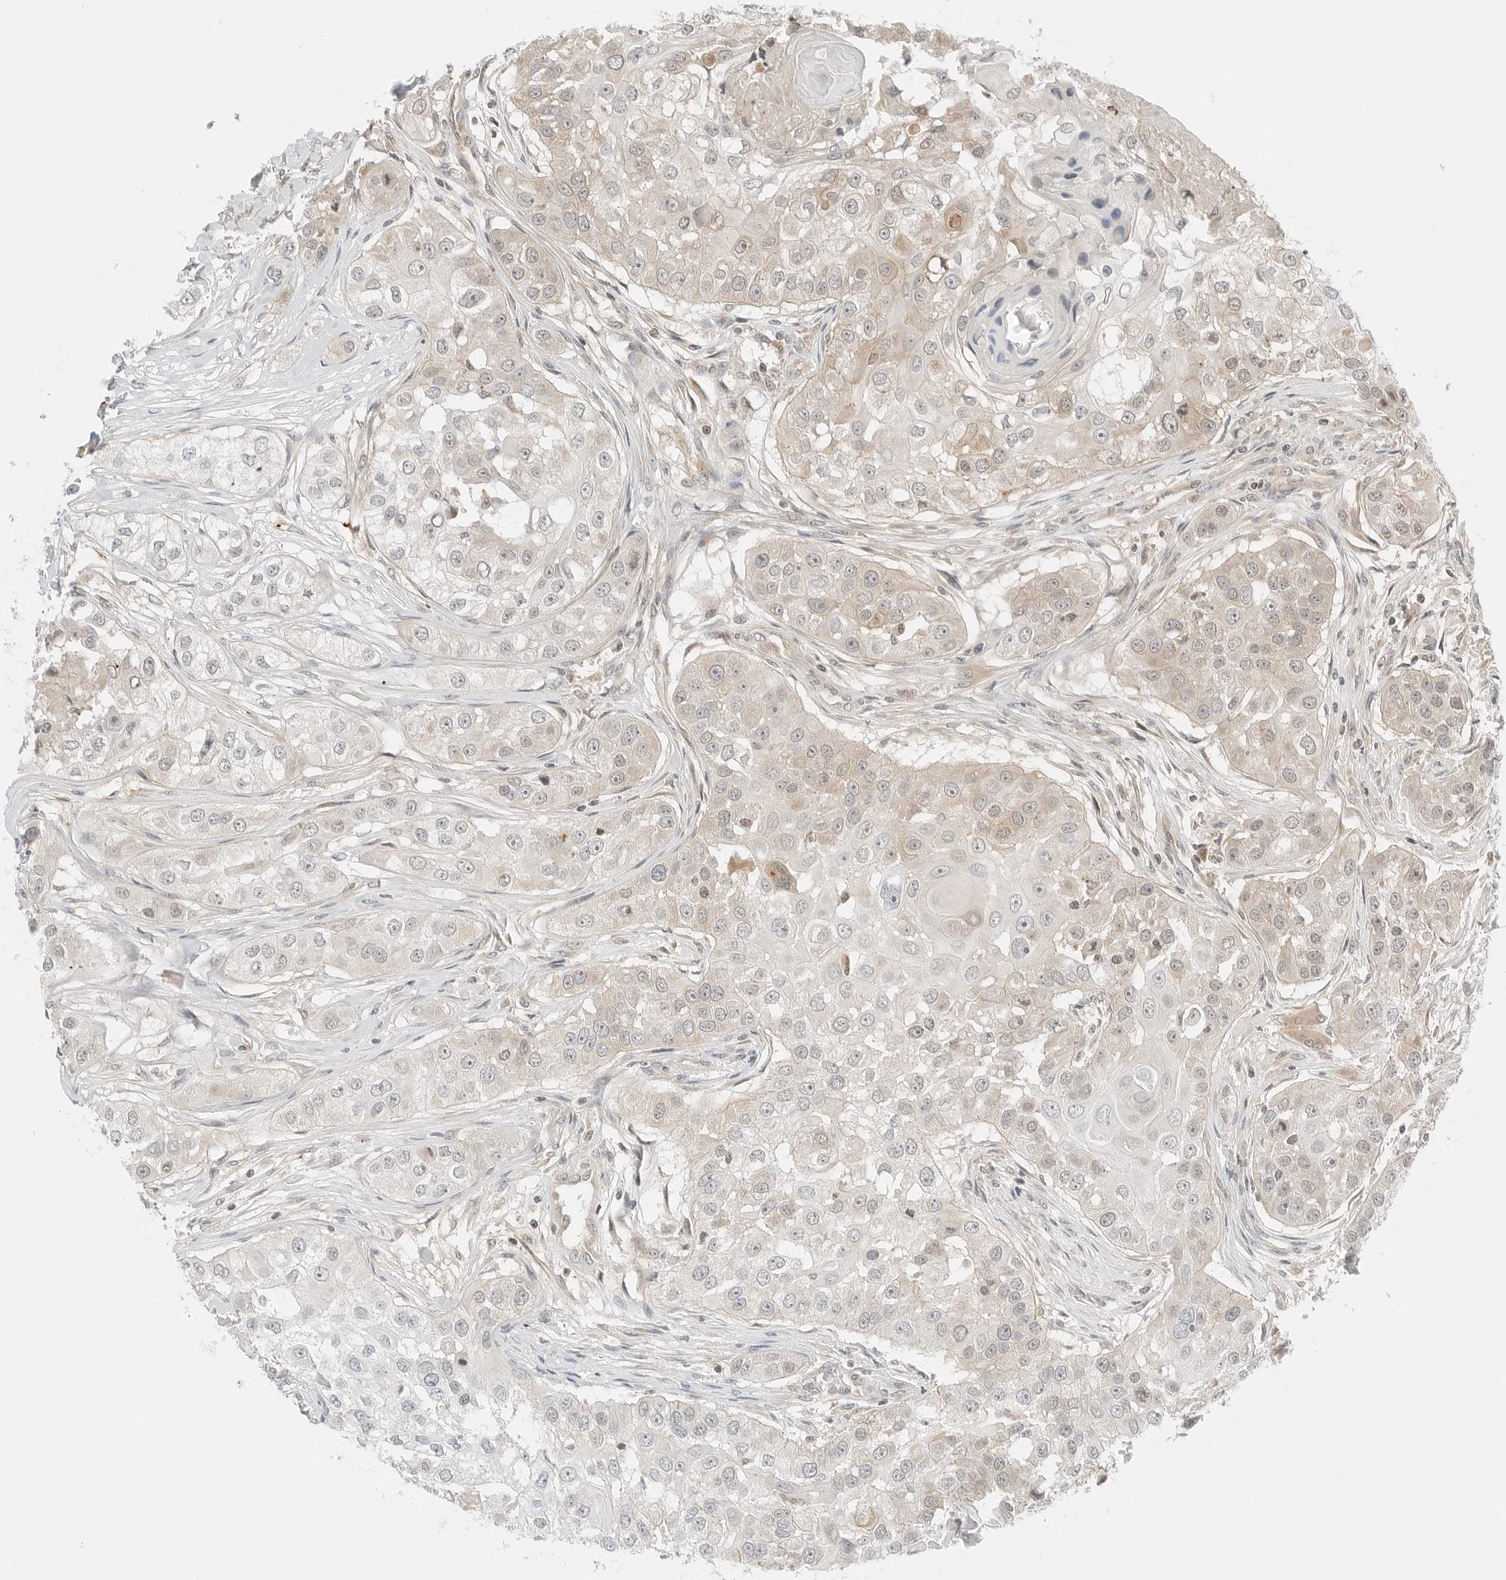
{"staining": {"intensity": "weak", "quantity": "<25%", "location": "cytoplasmic/membranous"}, "tissue": "head and neck cancer", "cell_type": "Tumor cells", "image_type": "cancer", "snomed": [{"axis": "morphology", "description": "Normal tissue, NOS"}, {"axis": "morphology", "description": "Squamous cell carcinoma, NOS"}, {"axis": "topography", "description": "Skeletal muscle"}, {"axis": "topography", "description": "Head-Neck"}], "caption": "Tumor cells are negative for brown protein staining in squamous cell carcinoma (head and neck). (DAB (3,3'-diaminobenzidine) IHC visualized using brightfield microscopy, high magnification).", "gene": "IQCC", "patient": {"sex": "male", "age": 51}}